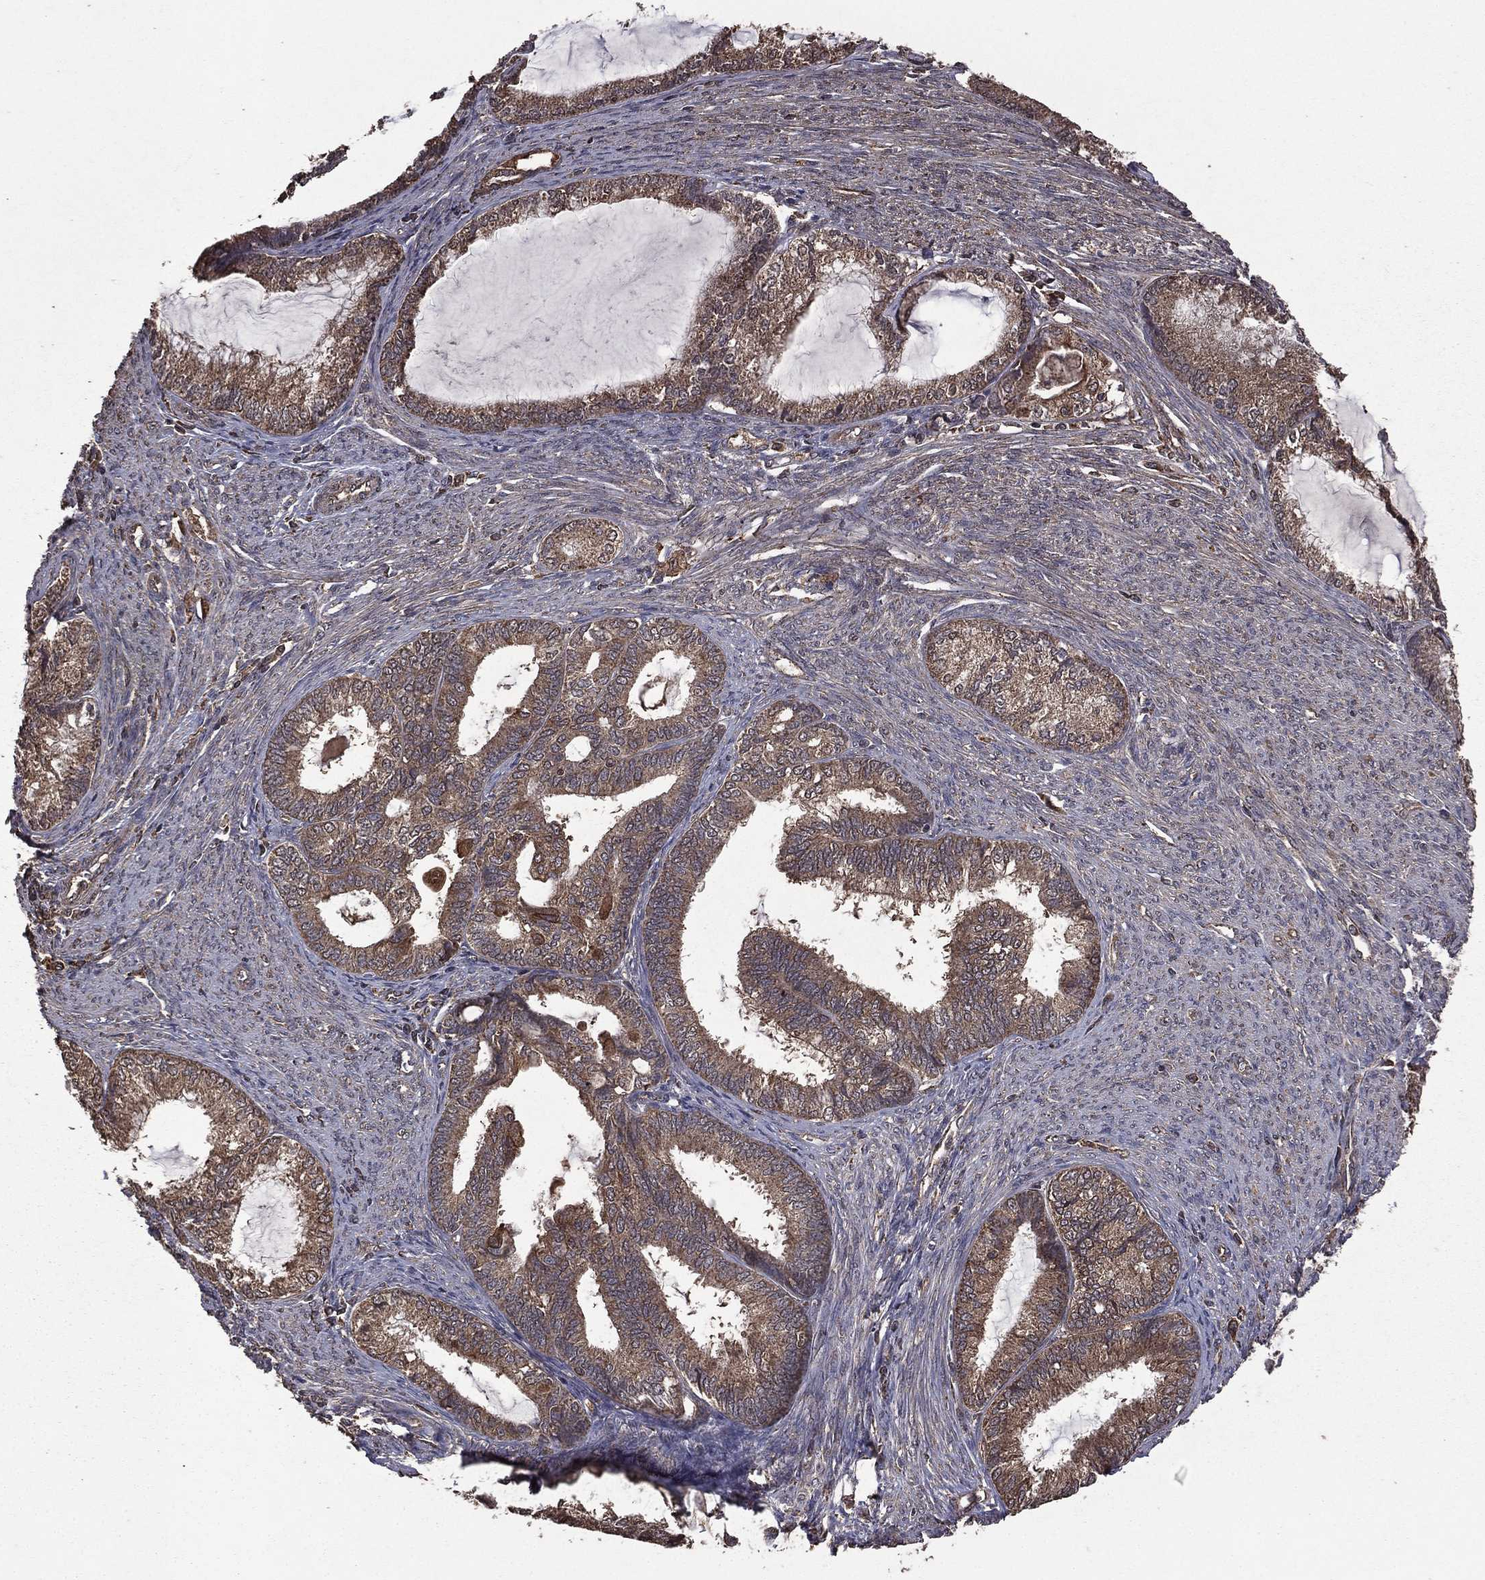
{"staining": {"intensity": "weak", "quantity": "25%-75%", "location": "cytoplasmic/membranous"}, "tissue": "endometrial cancer", "cell_type": "Tumor cells", "image_type": "cancer", "snomed": [{"axis": "morphology", "description": "Adenocarcinoma, NOS"}, {"axis": "topography", "description": "Endometrium"}], "caption": "Brown immunohistochemical staining in human endometrial adenocarcinoma reveals weak cytoplasmic/membranous expression in about 25%-75% of tumor cells.", "gene": "BIRC6", "patient": {"sex": "female", "age": 86}}